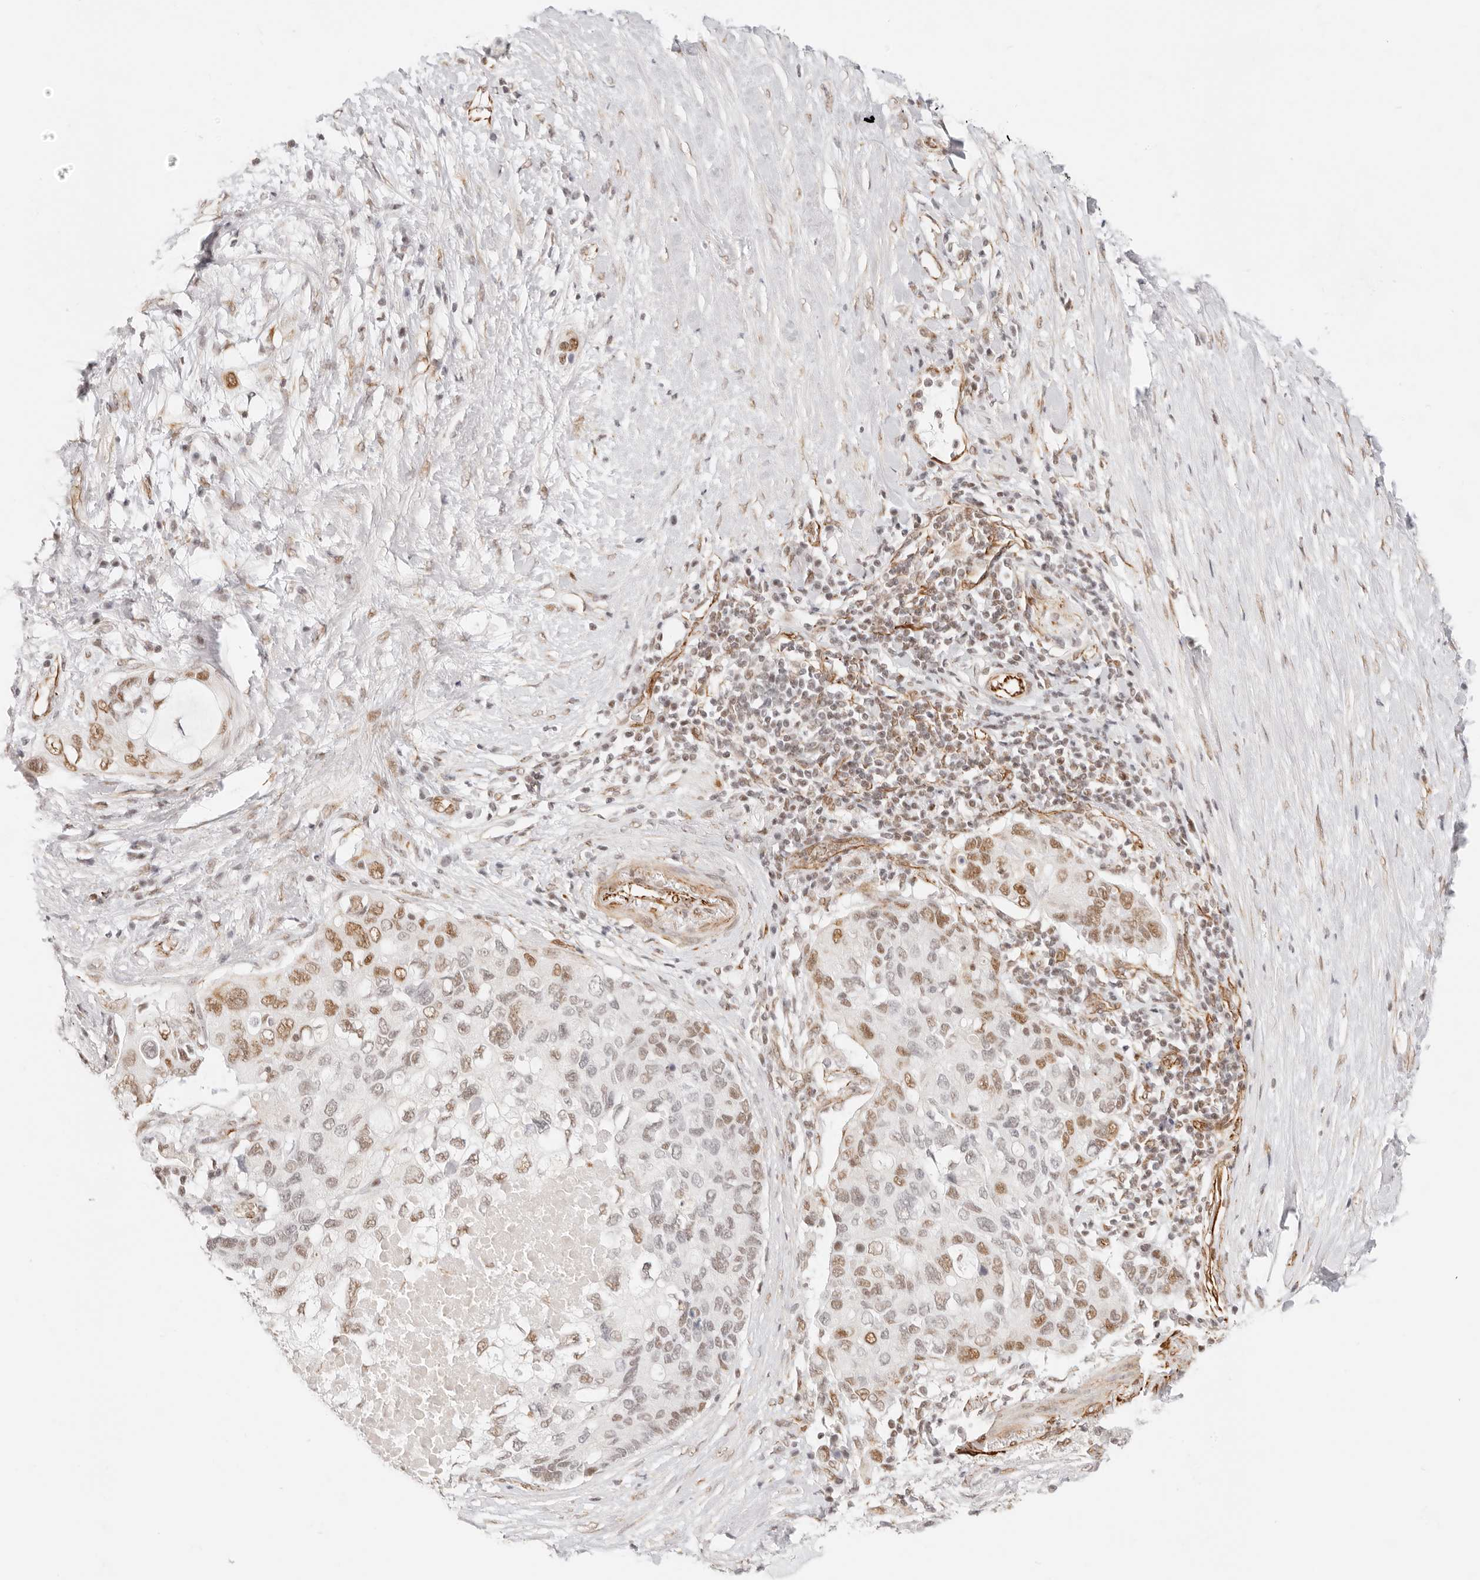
{"staining": {"intensity": "moderate", "quantity": "25%-75%", "location": "nuclear"}, "tissue": "pancreatic cancer", "cell_type": "Tumor cells", "image_type": "cancer", "snomed": [{"axis": "morphology", "description": "Adenocarcinoma, NOS"}, {"axis": "topography", "description": "Pancreas"}], "caption": "This is an image of immunohistochemistry (IHC) staining of pancreatic adenocarcinoma, which shows moderate expression in the nuclear of tumor cells.", "gene": "ZC3H11A", "patient": {"sex": "female", "age": 56}}